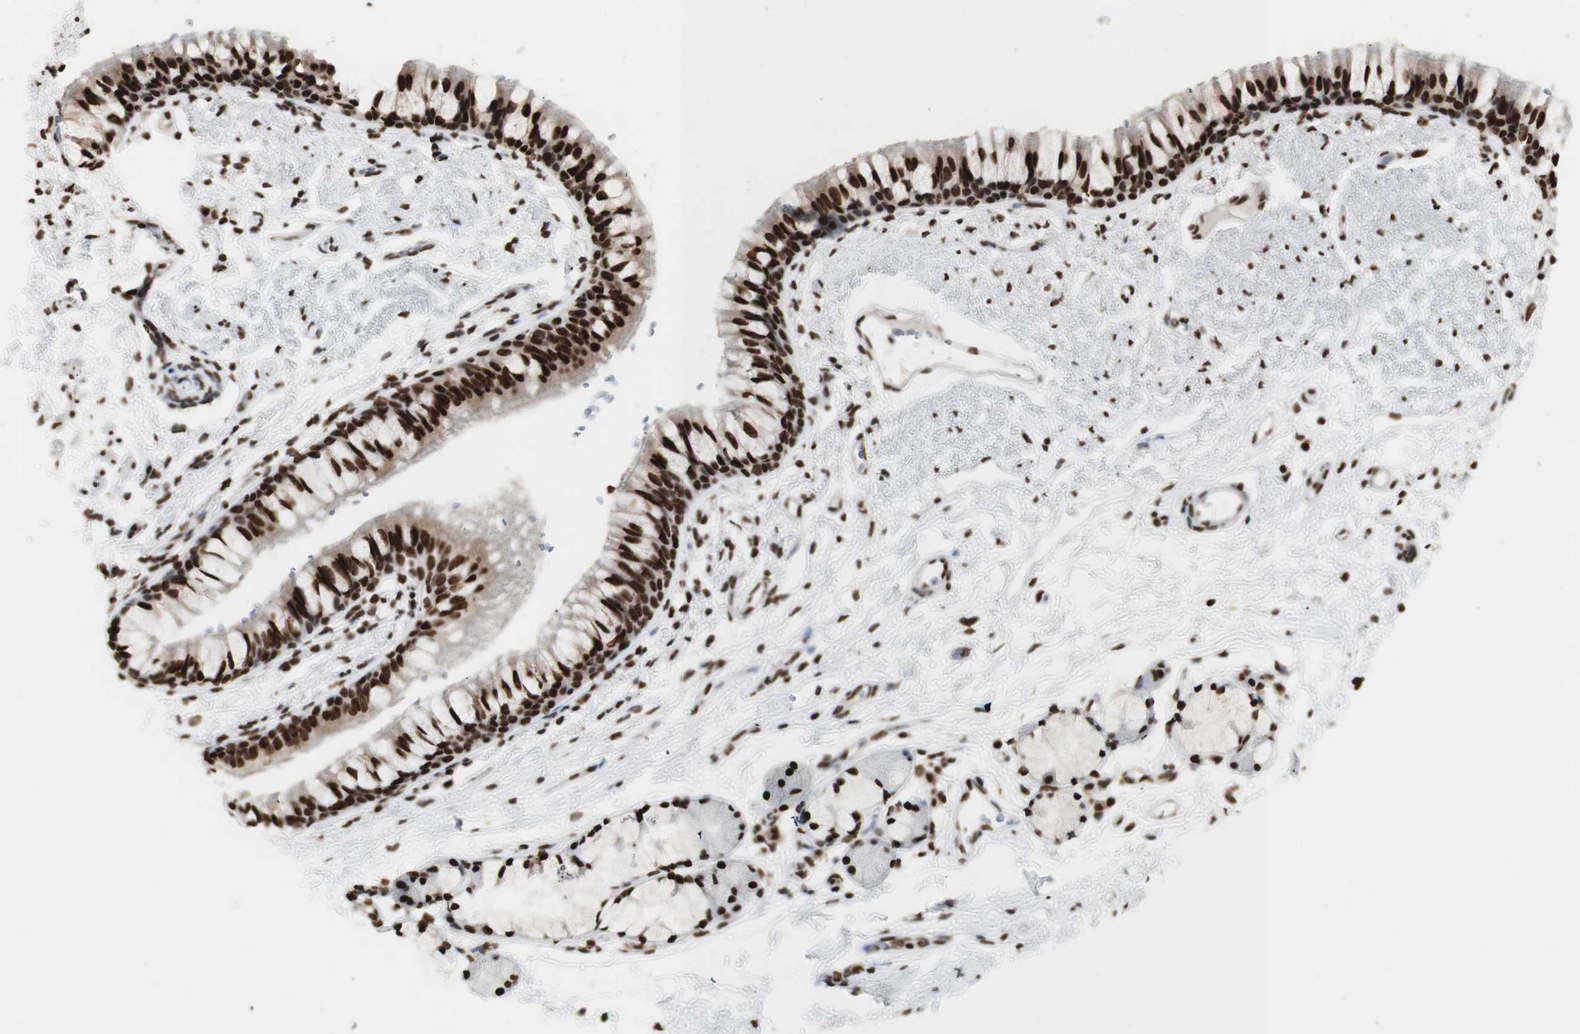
{"staining": {"intensity": "strong", "quantity": ">75%", "location": "nuclear"}, "tissue": "adipose tissue", "cell_type": "Adipocytes", "image_type": "normal", "snomed": [{"axis": "morphology", "description": "Normal tissue, NOS"}, {"axis": "topography", "description": "Bronchus"}], "caption": "Immunohistochemistry (IHC) staining of benign adipose tissue, which displays high levels of strong nuclear positivity in approximately >75% of adipocytes indicating strong nuclear protein expression. The staining was performed using DAB (3,3'-diaminobenzidine) (brown) for protein detection and nuclei were counterstained in hematoxylin (blue).", "gene": "HNRNPA2B1", "patient": {"sex": "female", "age": 73}}